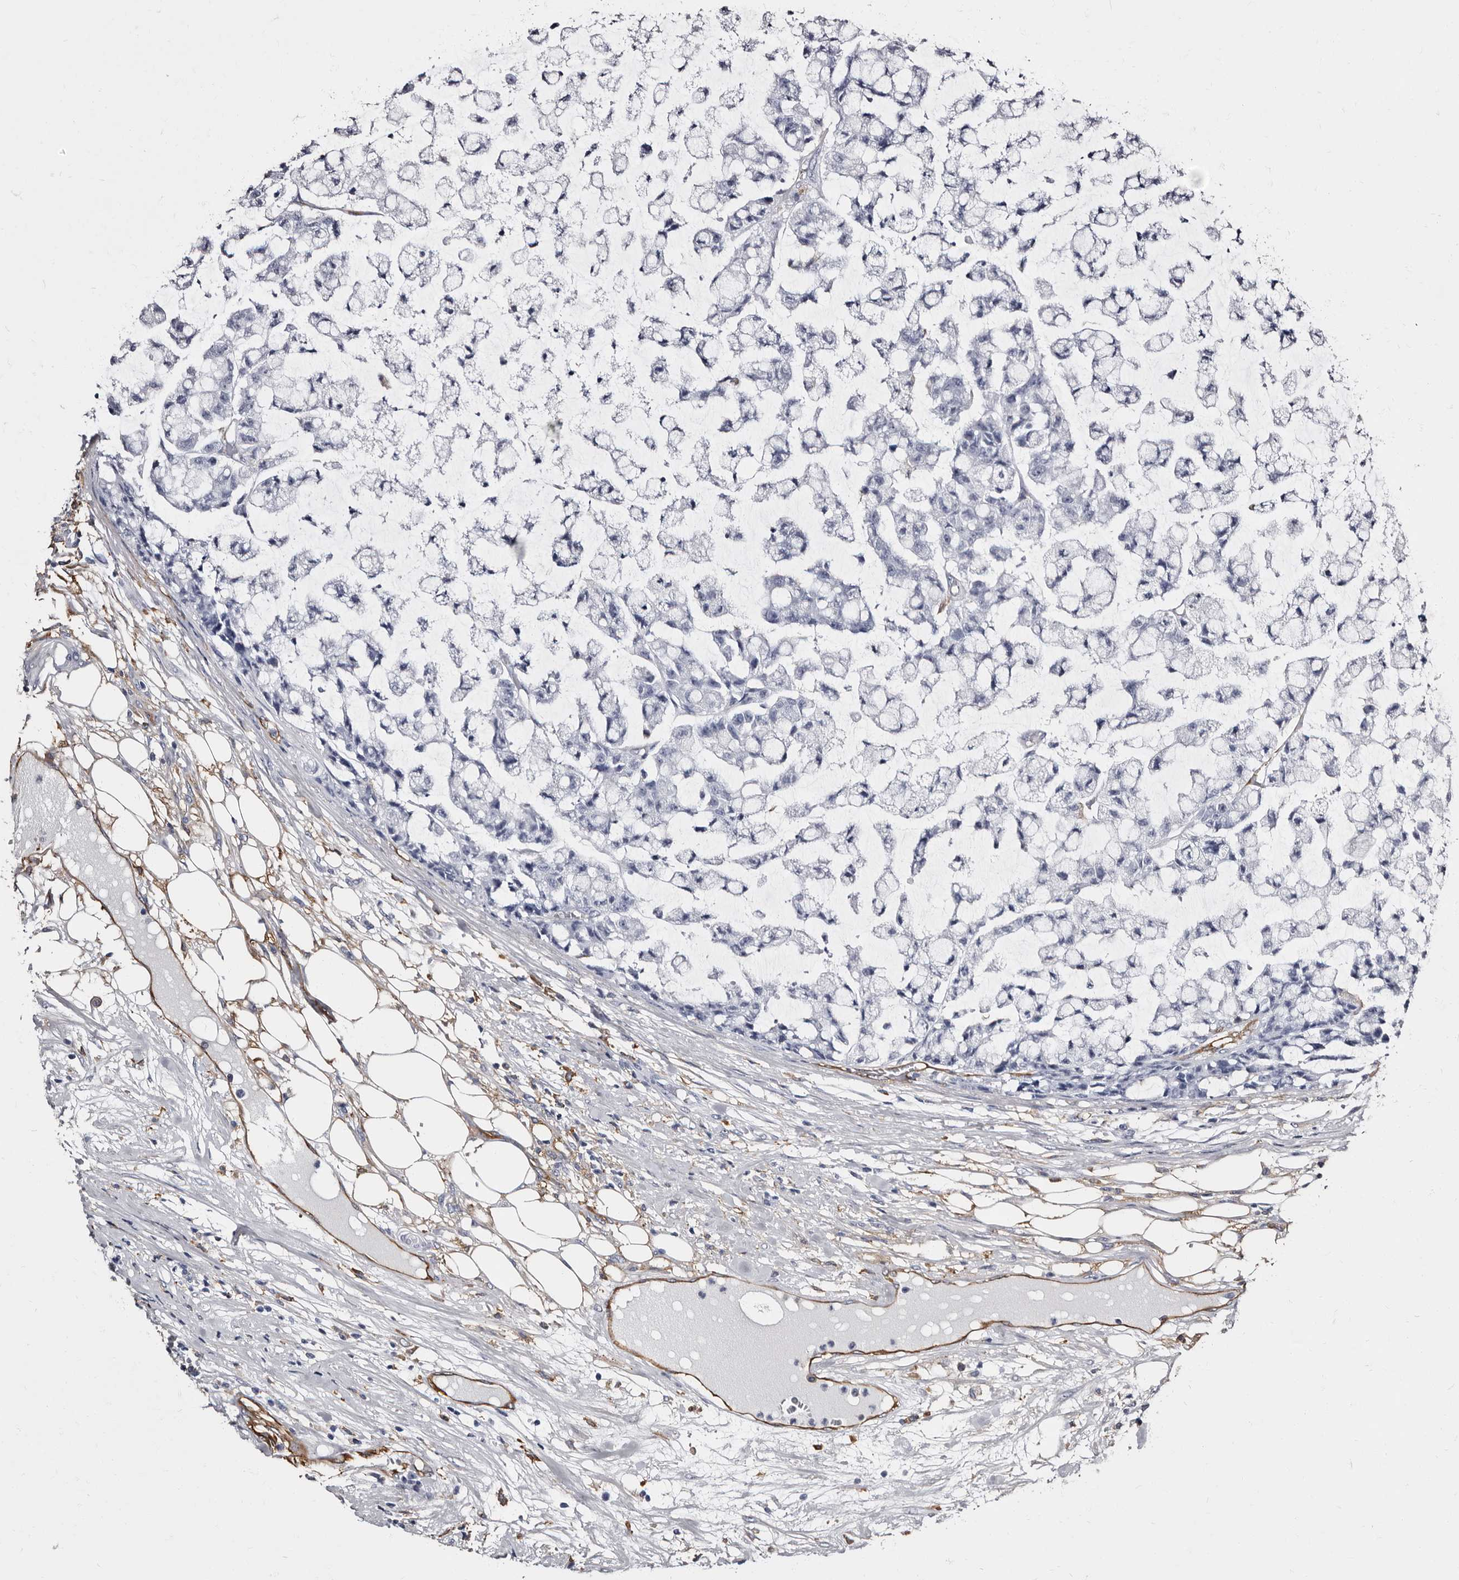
{"staining": {"intensity": "negative", "quantity": "none", "location": "none"}, "tissue": "colorectal cancer", "cell_type": "Tumor cells", "image_type": "cancer", "snomed": [{"axis": "morphology", "description": "Adenocarcinoma, NOS"}, {"axis": "topography", "description": "Colon"}], "caption": "Immunohistochemistry (IHC) image of colorectal cancer stained for a protein (brown), which displays no staining in tumor cells.", "gene": "EPB41L3", "patient": {"sex": "female", "age": 84}}